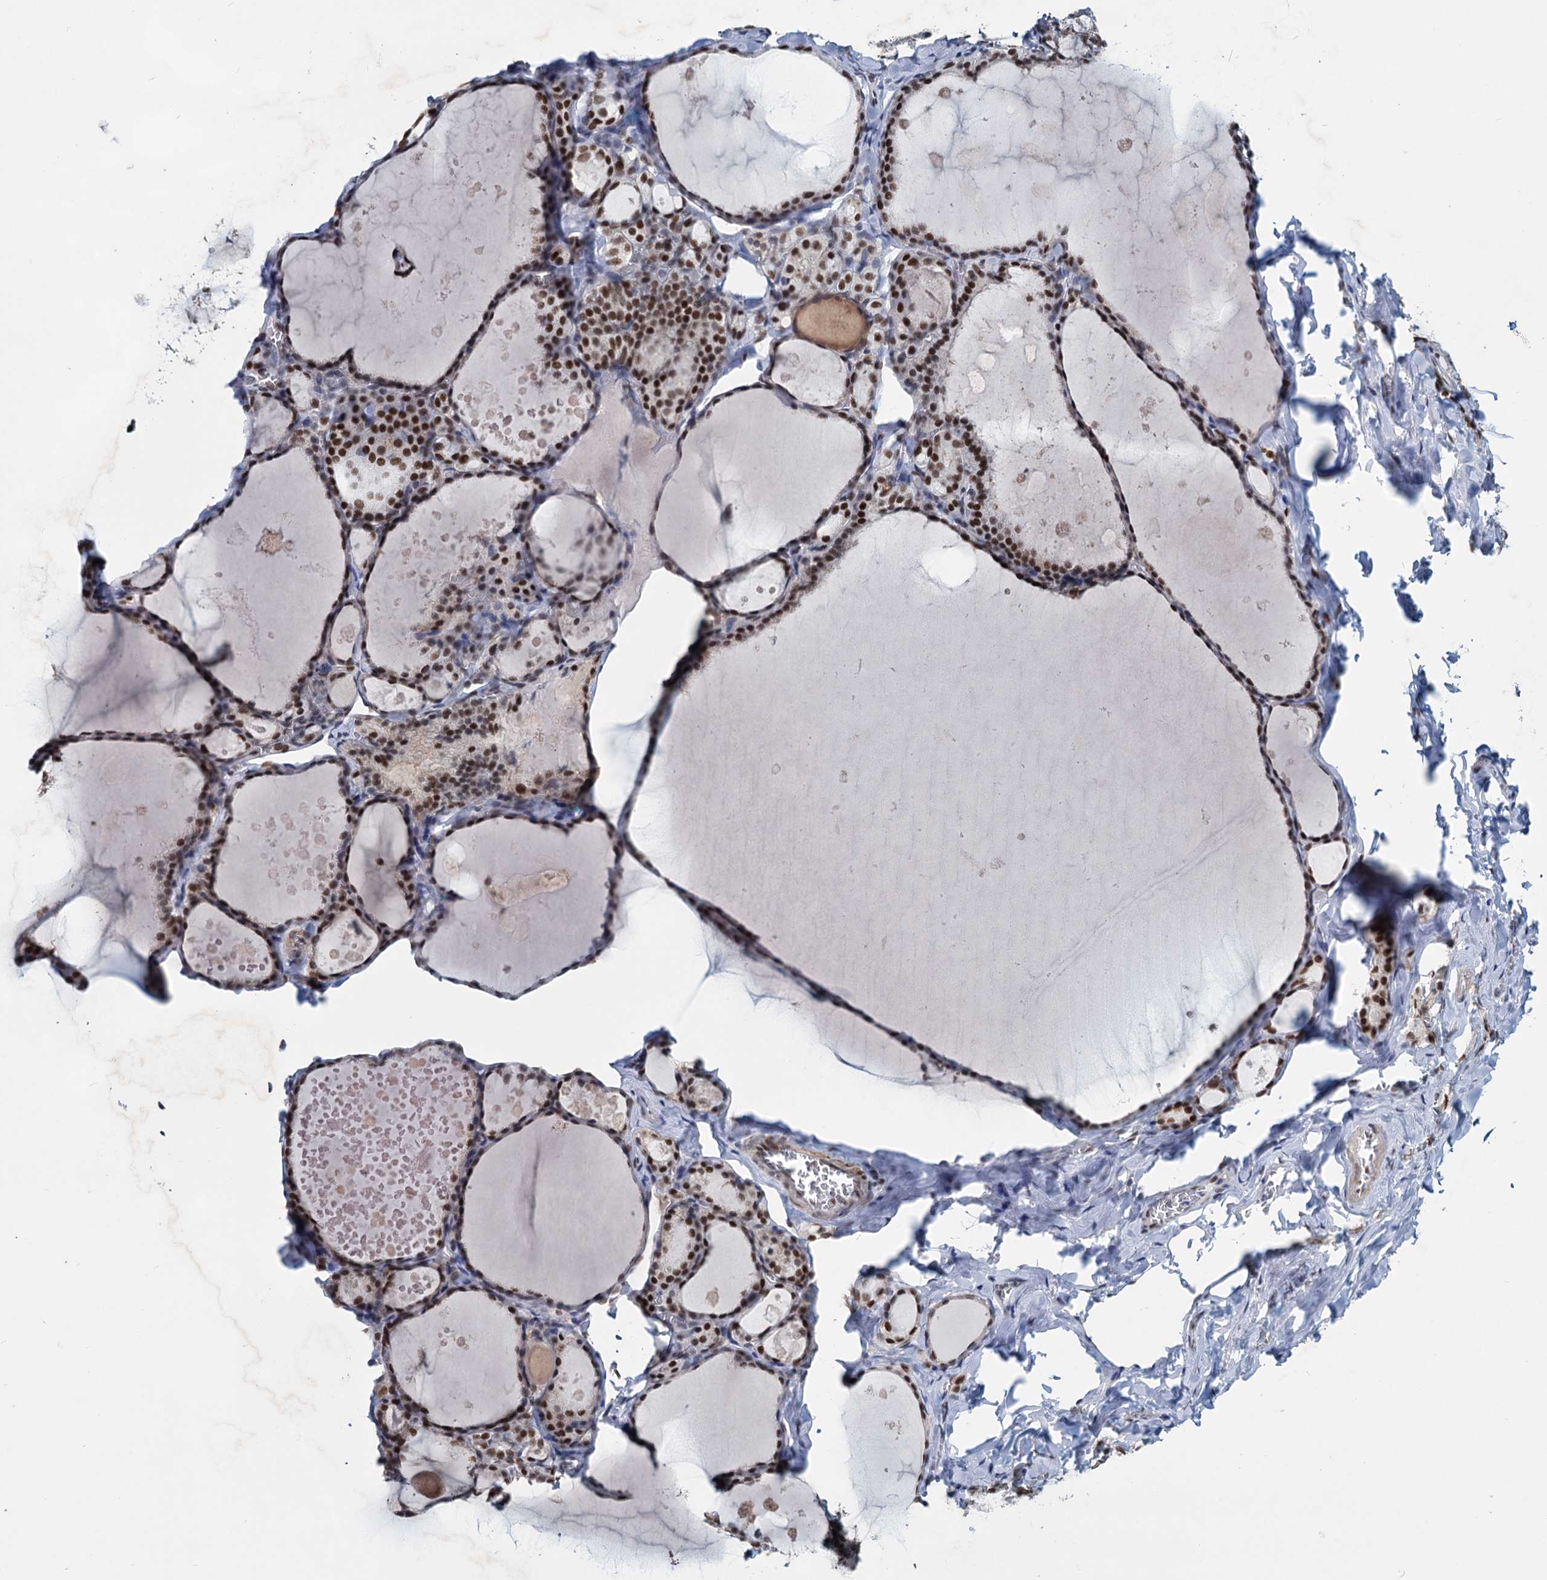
{"staining": {"intensity": "moderate", "quantity": ">75%", "location": "nuclear"}, "tissue": "thyroid gland", "cell_type": "Glandular cells", "image_type": "normal", "snomed": [{"axis": "morphology", "description": "Normal tissue, NOS"}, {"axis": "topography", "description": "Thyroid gland"}], "caption": "Immunohistochemistry staining of normal thyroid gland, which exhibits medium levels of moderate nuclear positivity in approximately >75% of glandular cells indicating moderate nuclear protein staining. The staining was performed using DAB (brown) for protein detection and nuclei were counterstained in hematoxylin (blue).", "gene": "METTL14", "patient": {"sex": "male", "age": 56}}